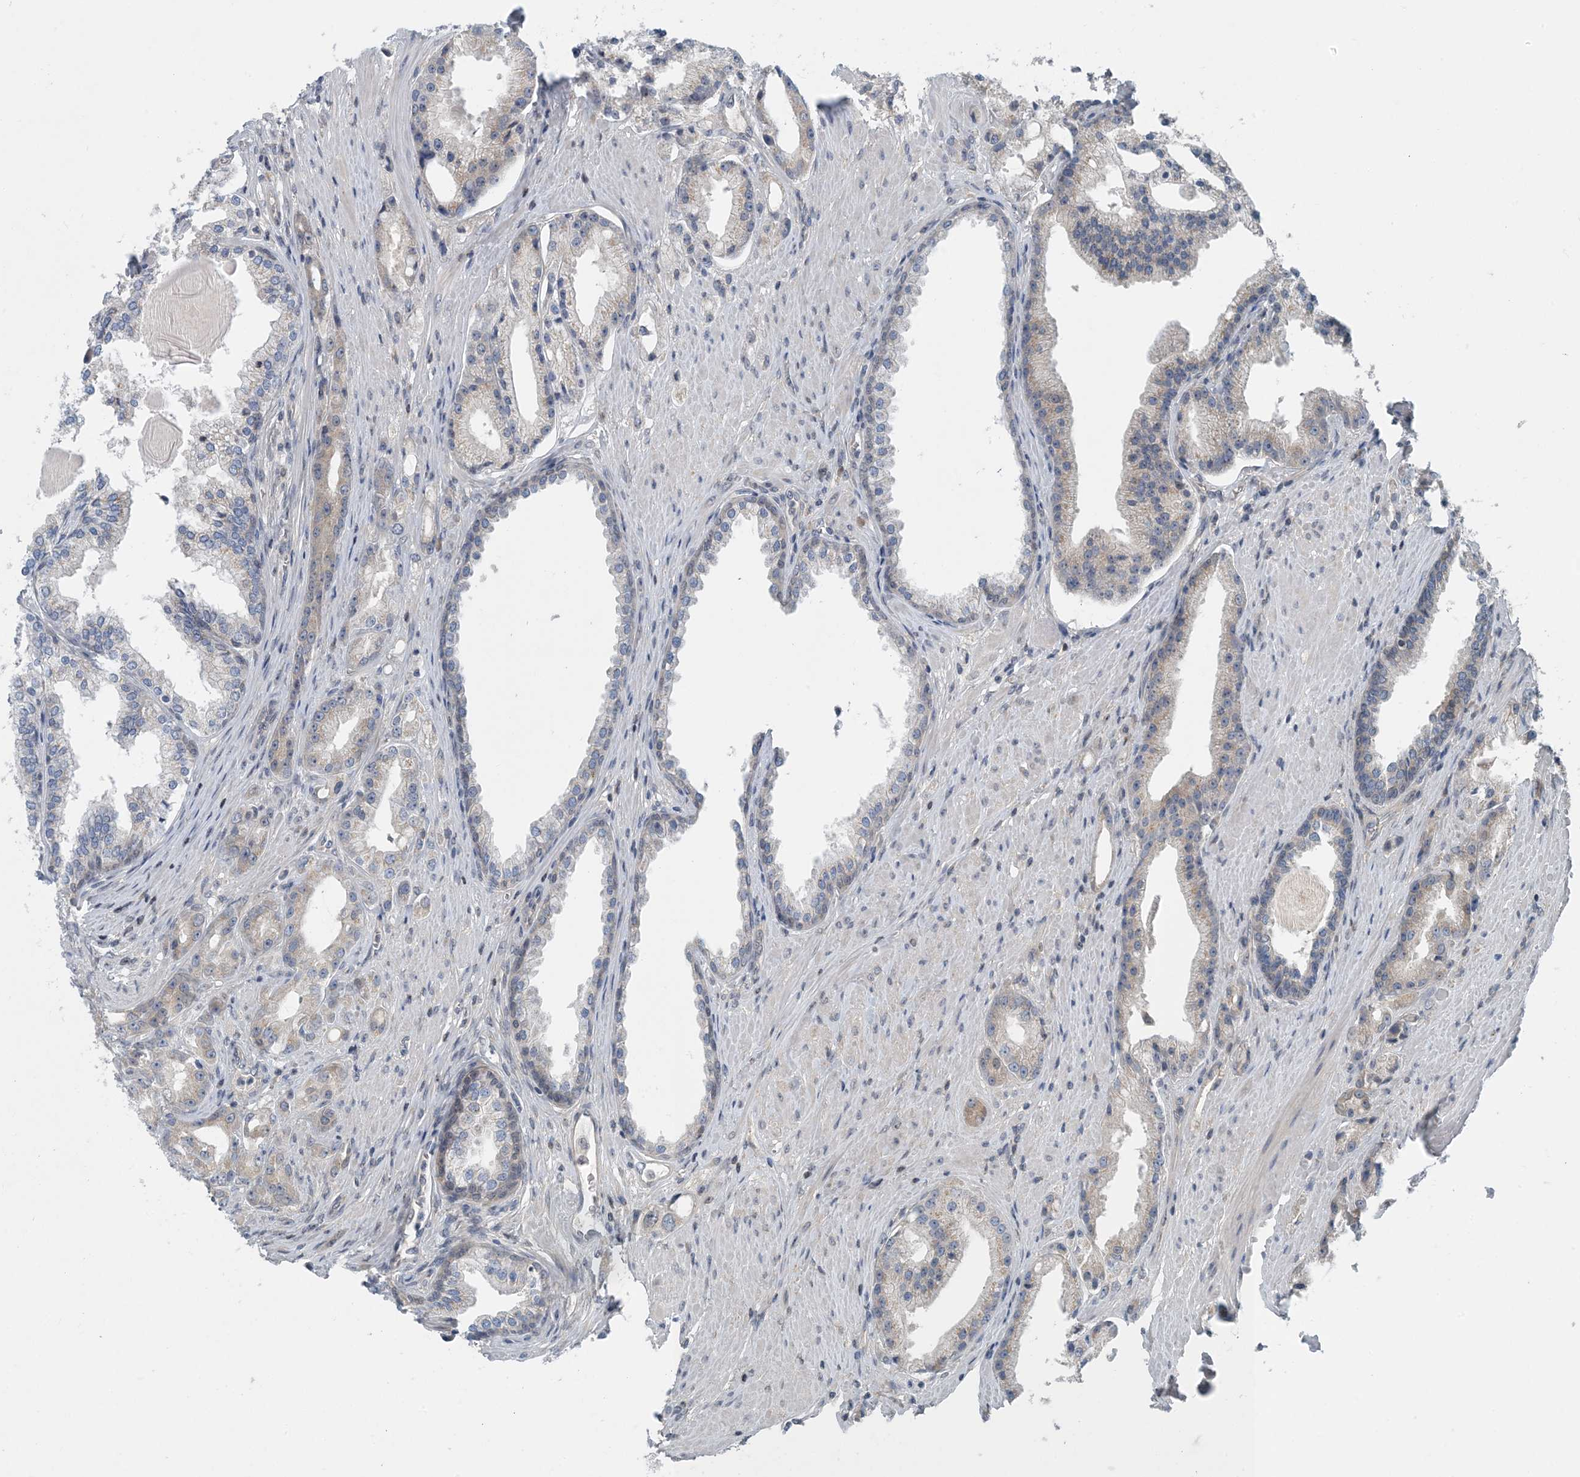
{"staining": {"intensity": "weak", "quantity": "25%-75%", "location": "cytoplasmic/membranous"}, "tissue": "prostate cancer", "cell_type": "Tumor cells", "image_type": "cancer", "snomed": [{"axis": "morphology", "description": "Adenocarcinoma, Low grade"}, {"axis": "topography", "description": "Prostate"}], "caption": "Prostate cancer (low-grade adenocarcinoma) stained with immunohistochemistry (IHC) reveals weak cytoplasmic/membranous staining in approximately 25%-75% of tumor cells. The staining is performed using DAB brown chromogen to label protein expression. The nuclei are counter-stained blue using hematoxylin.", "gene": "HIKESHI", "patient": {"sex": "male", "age": 67}}